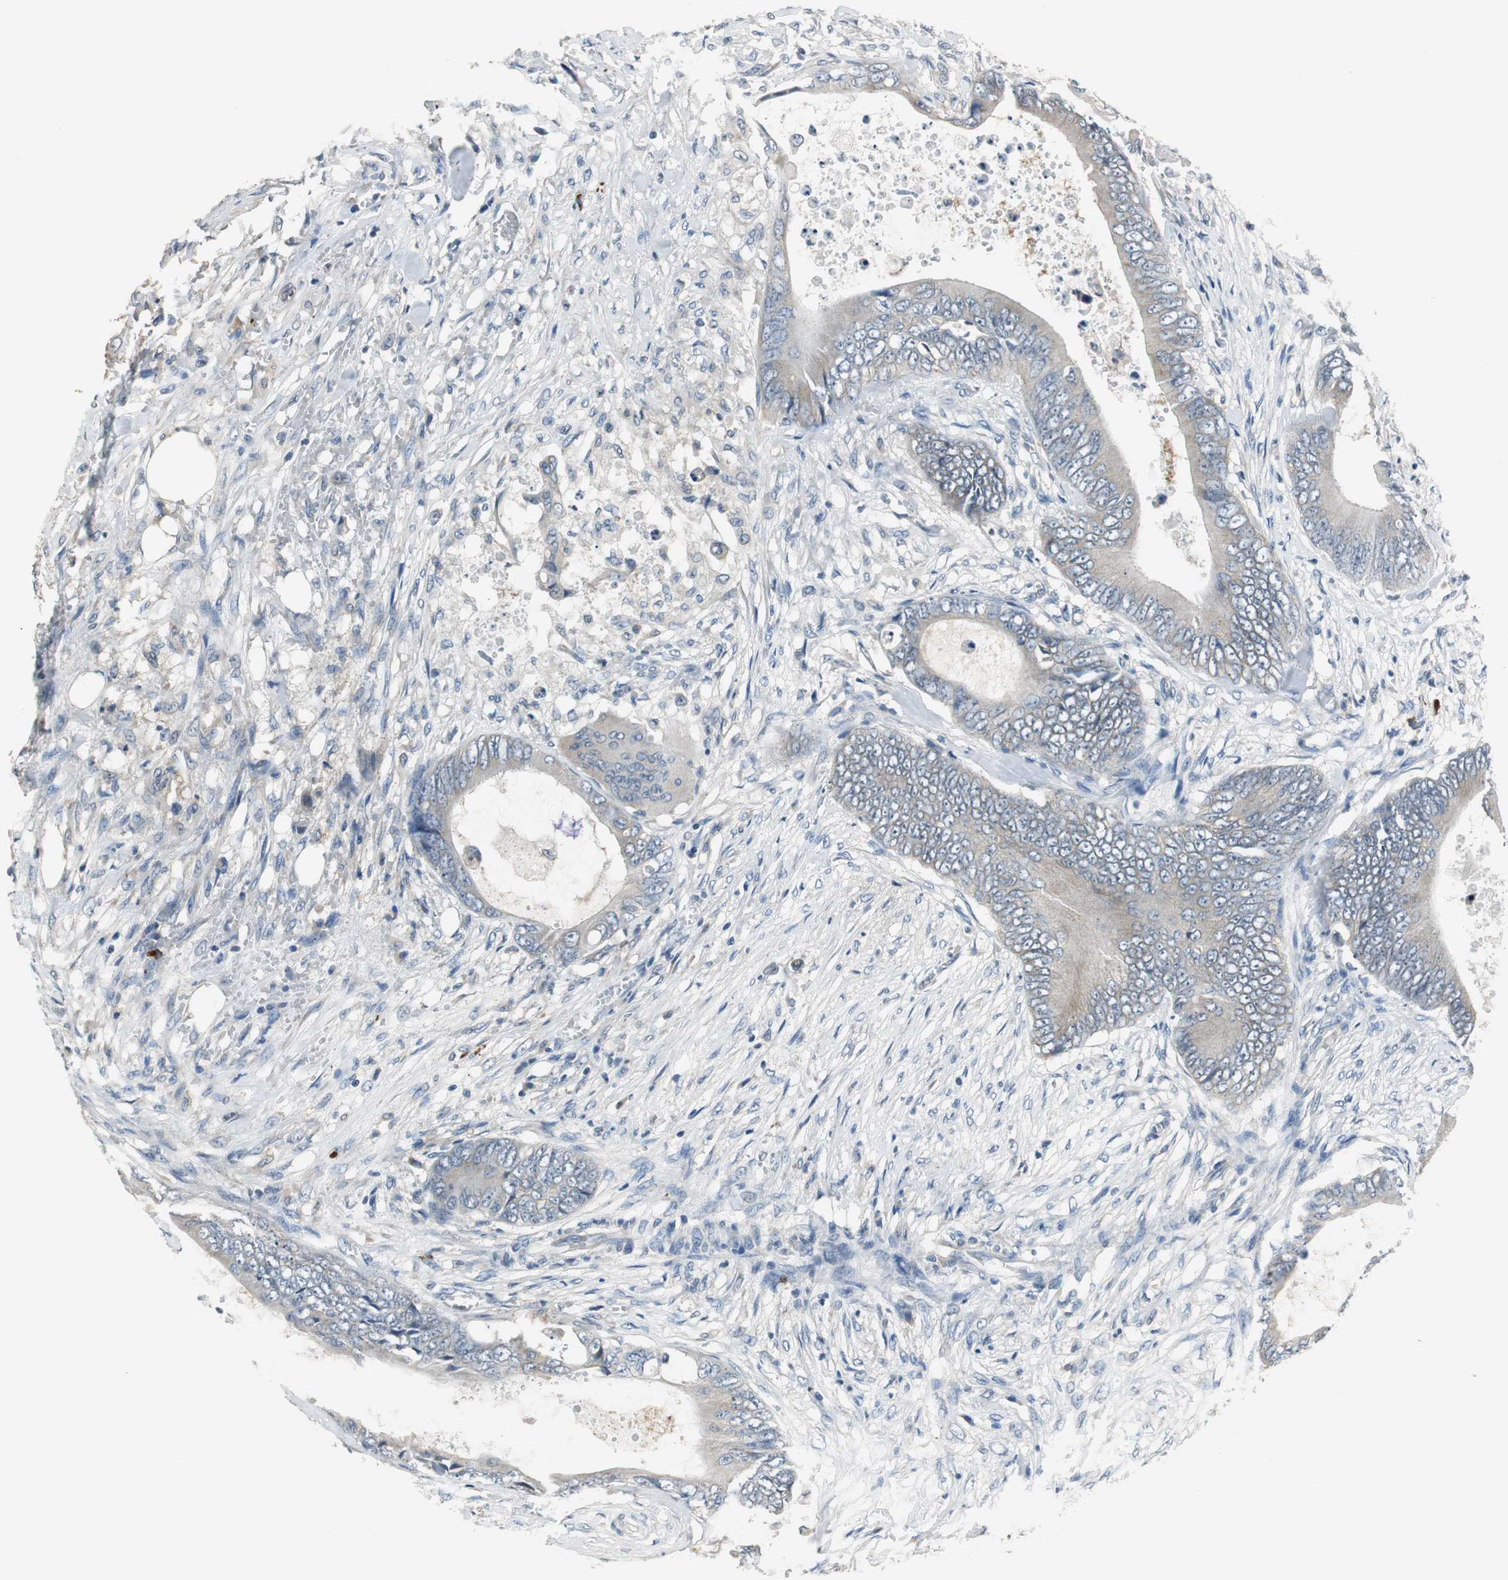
{"staining": {"intensity": "weak", "quantity": "25%-75%", "location": "cytoplasmic/membranous"}, "tissue": "colorectal cancer", "cell_type": "Tumor cells", "image_type": "cancer", "snomed": [{"axis": "morphology", "description": "Normal tissue, NOS"}, {"axis": "morphology", "description": "Adenocarcinoma, NOS"}, {"axis": "topography", "description": "Rectum"}, {"axis": "topography", "description": "Peripheral nerve tissue"}], "caption": "Immunohistochemical staining of colorectal cancer (adenocarcinoma) displays low levels of weak cytoplasmic/membranous staining in about 25%-75% of tumor cells.", "gene": "MTIF2", "patient": {"sex": "female", "age": 77}}